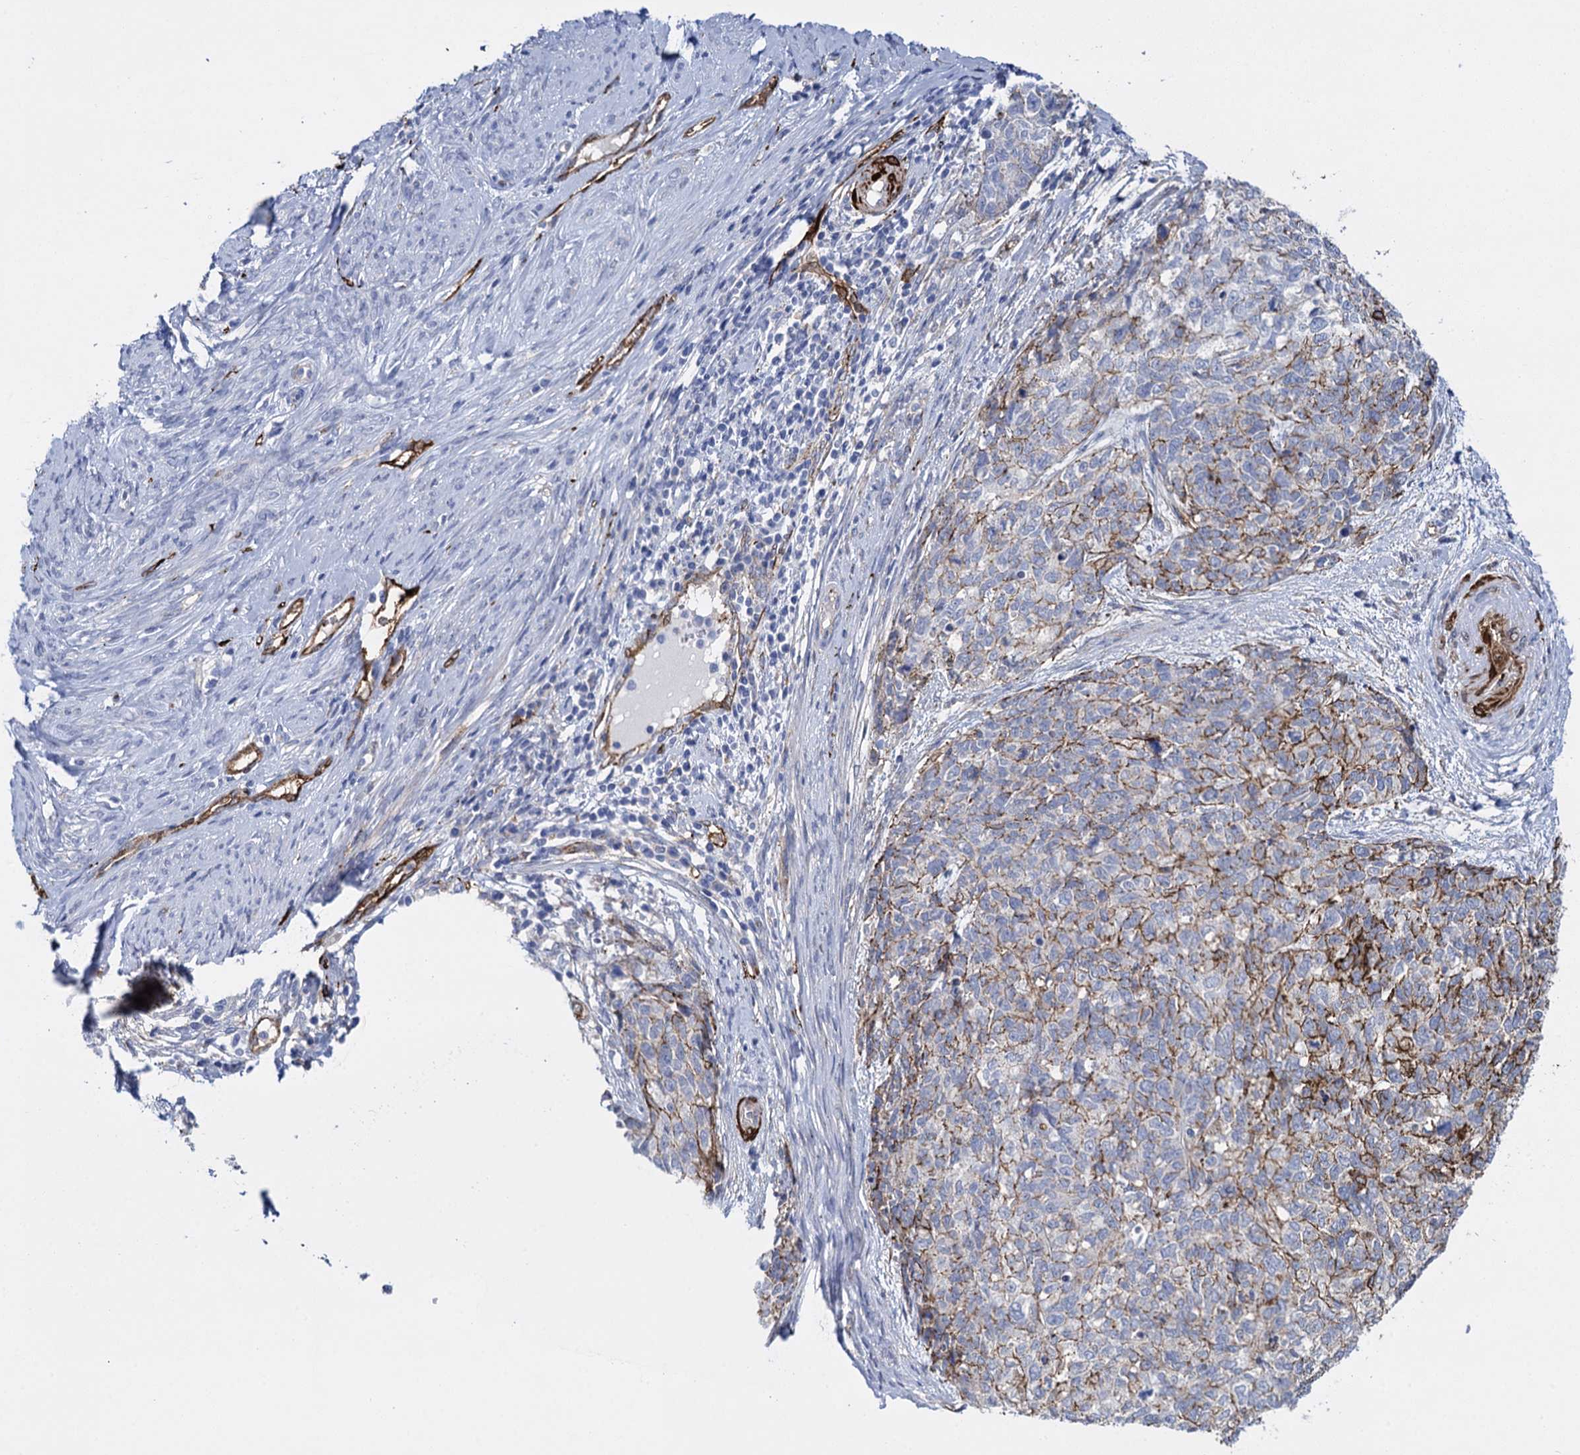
{"staining": {"intensity": "moderate", "quantity": "25%-75%", "location": "cytoplasmic/membranous"}, "tissue": "cervical cancer", "cell_type": "Tumor cells", "image_type": "cancer", "snomed": [{"axis": "morphology", "description": "Squamous cell carcinoma, NOS"}, {"axis": "topography", "description": "Cervix"}], "caption": "Tumor cells exhibit medium levels of moderate cytoplasmic/membranous positivity in approximately 25%-75% of cells in human cervical cancer (squamous cell carcinoma). The staining is performed using DAB (3,3'-diaminobenzidine) brown chromogen to label protein expression. The nuclei are counter-stained blue using hematoxylin.", "gene": "SNCG", "patient": {"sex": "female", "age": 63}}